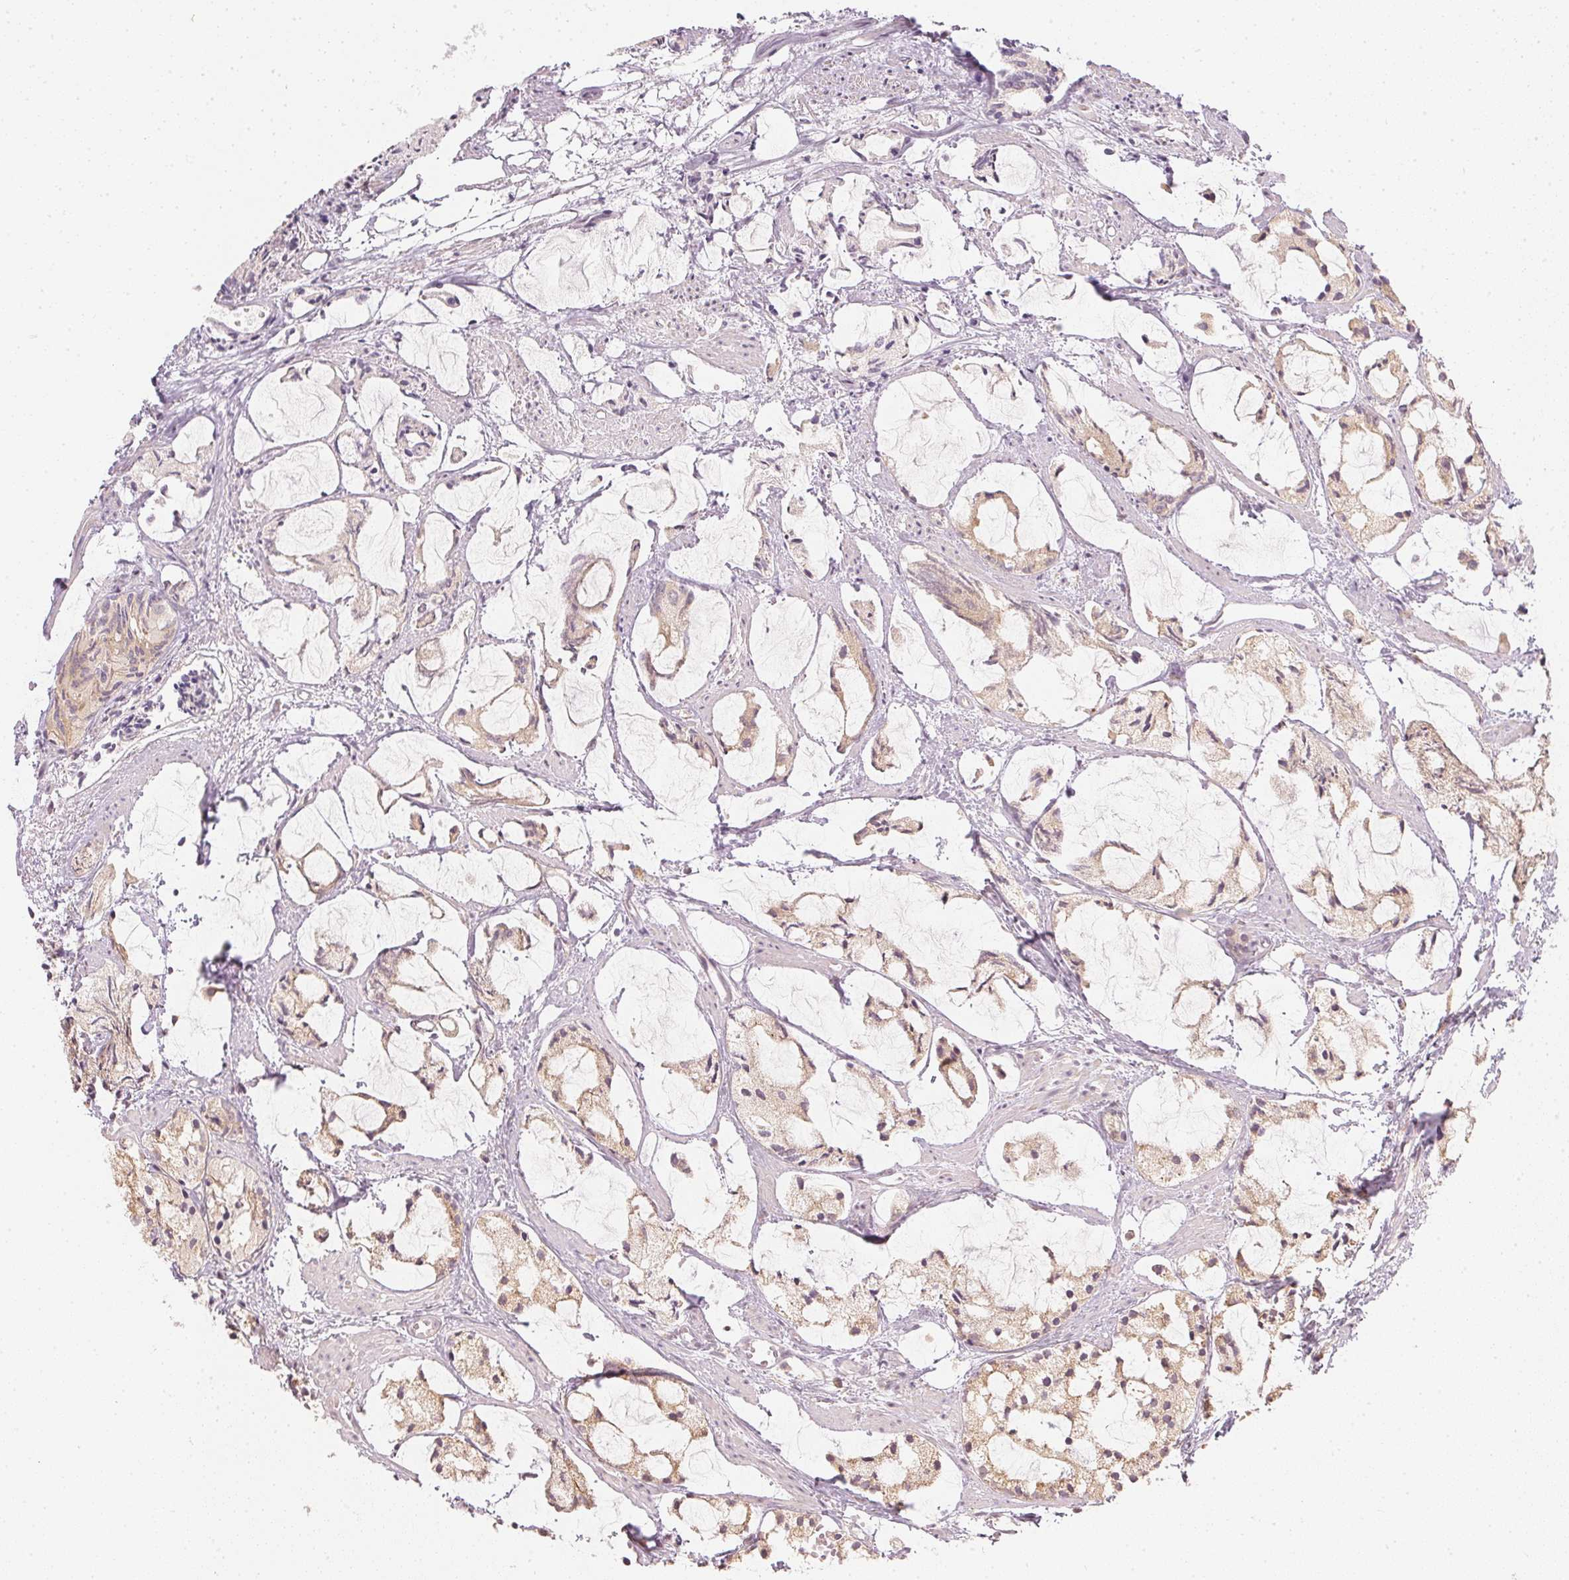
{"staining": {"intensity": "weak", "quantity": "25%-75%", "location": "cytoplasmic/membranous"}, "tissue": "prostate cancer", "cell_type": "Tumor cells", "image_type": "cancer", "snomed": [{"axis": "morphology", "description": "Adenocarcinoma, High grade"}, {"axis": "topography", "description": "Prostate"}], "caption": "The histopathology image displays immunohistochemical staining of prostate cancer. There is weak cytoplasmic/membranous expression is present in about 25%-75% of tumor cells.", "gene": "WDR54", "patient": {"sex": "male", "age": 85}}